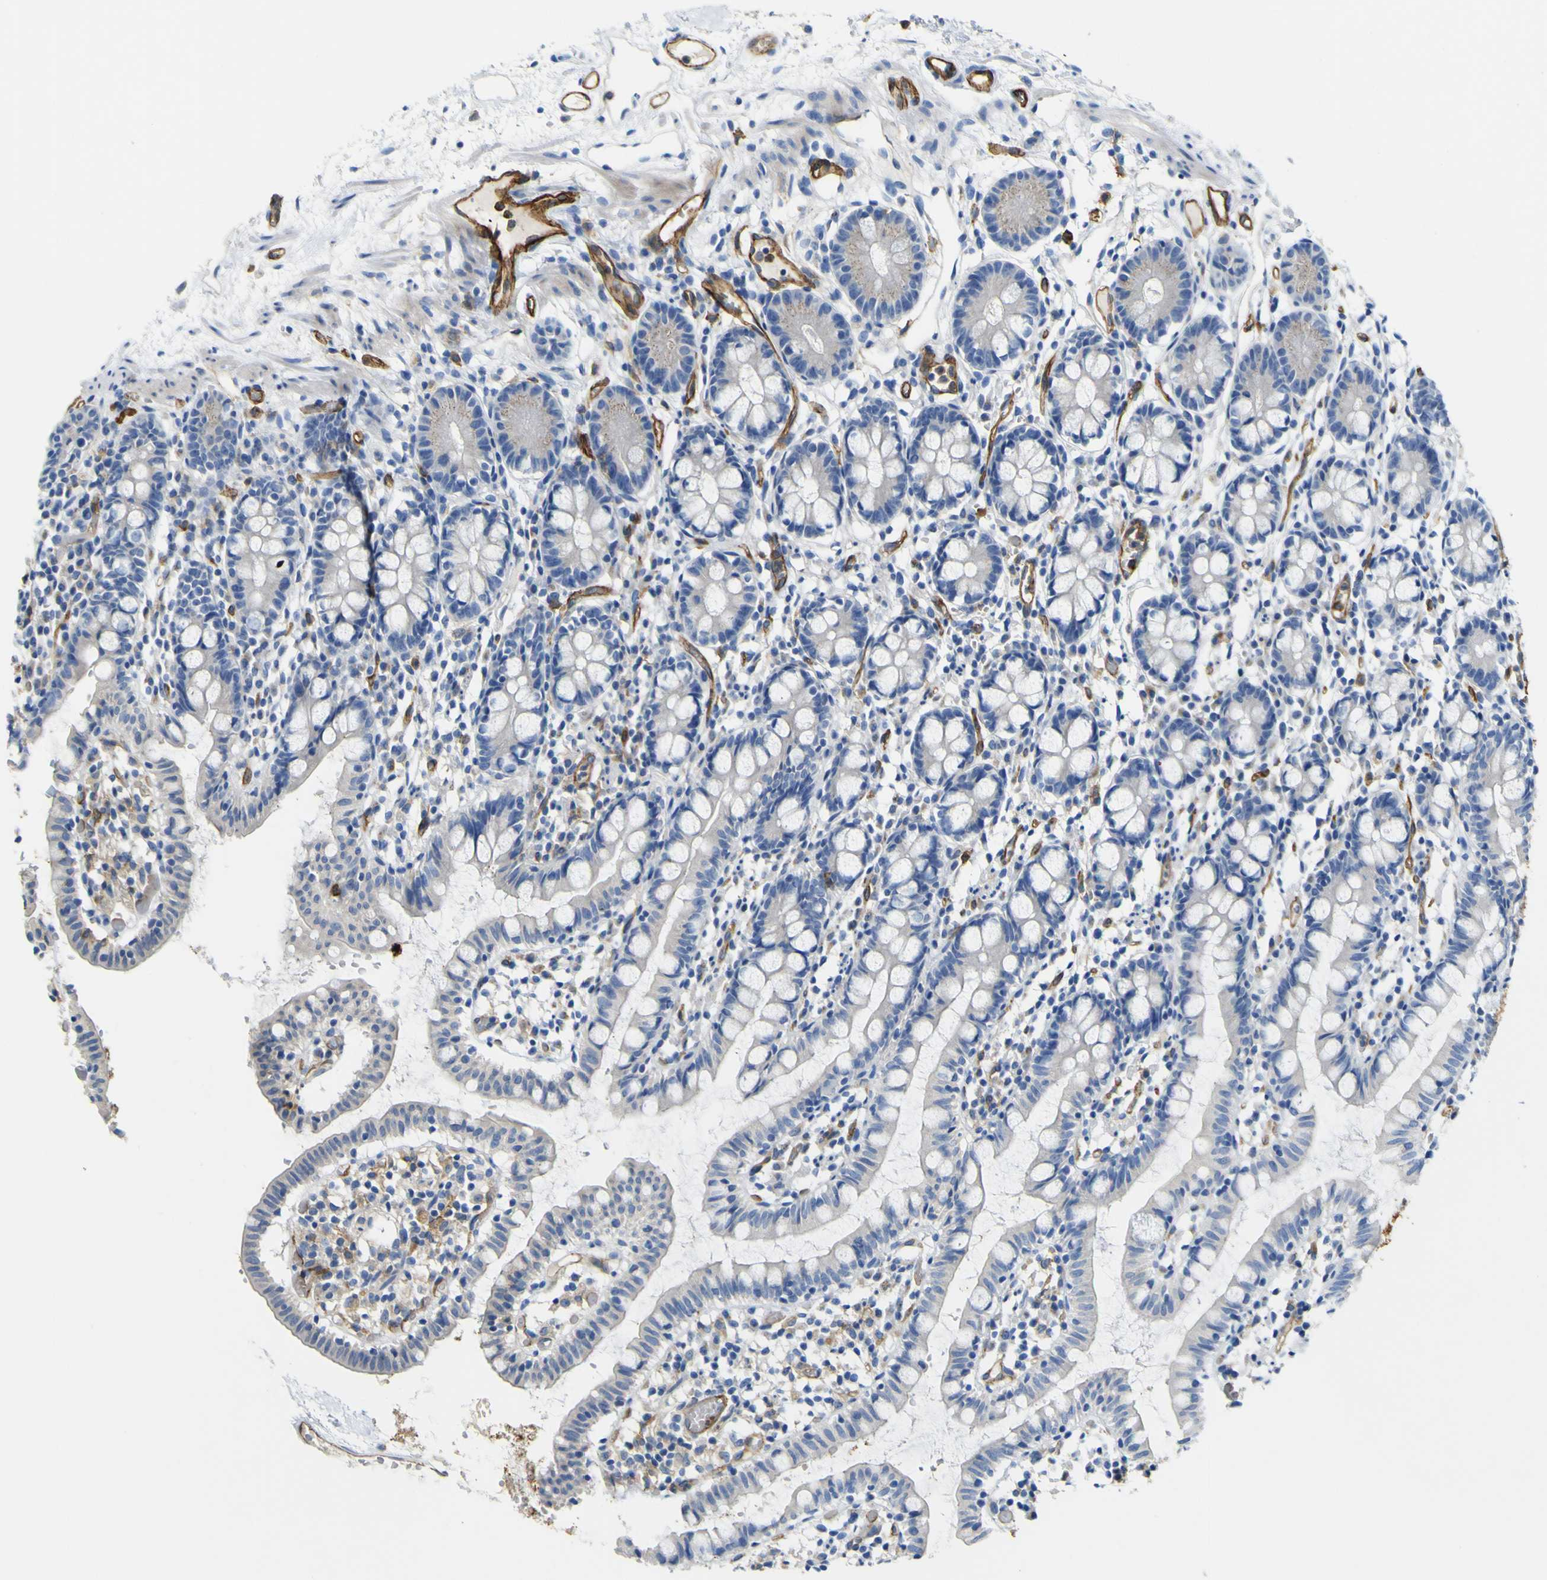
{"staining": {"intensity": "negative", "quantity": "none", "location": "none"}, "tissue": "small intestine", "cell_type": "Glandular cells", "image_type": "normal", "snomed": [{"axis": "morphology", "description": "Normal tissue, NOS"}, {"axis": "morphology", "description": "Cystadenocarcinoma, serous, Metastatic site"}, {"axis": "topography", "description": "Small intestine"}], "caption": "IHC image of benign small intestine stained for a protein (brown), which reveals no staining in glandular cells.", "gene": "CD93", "patient": {"sex": "female", "age": 61}}